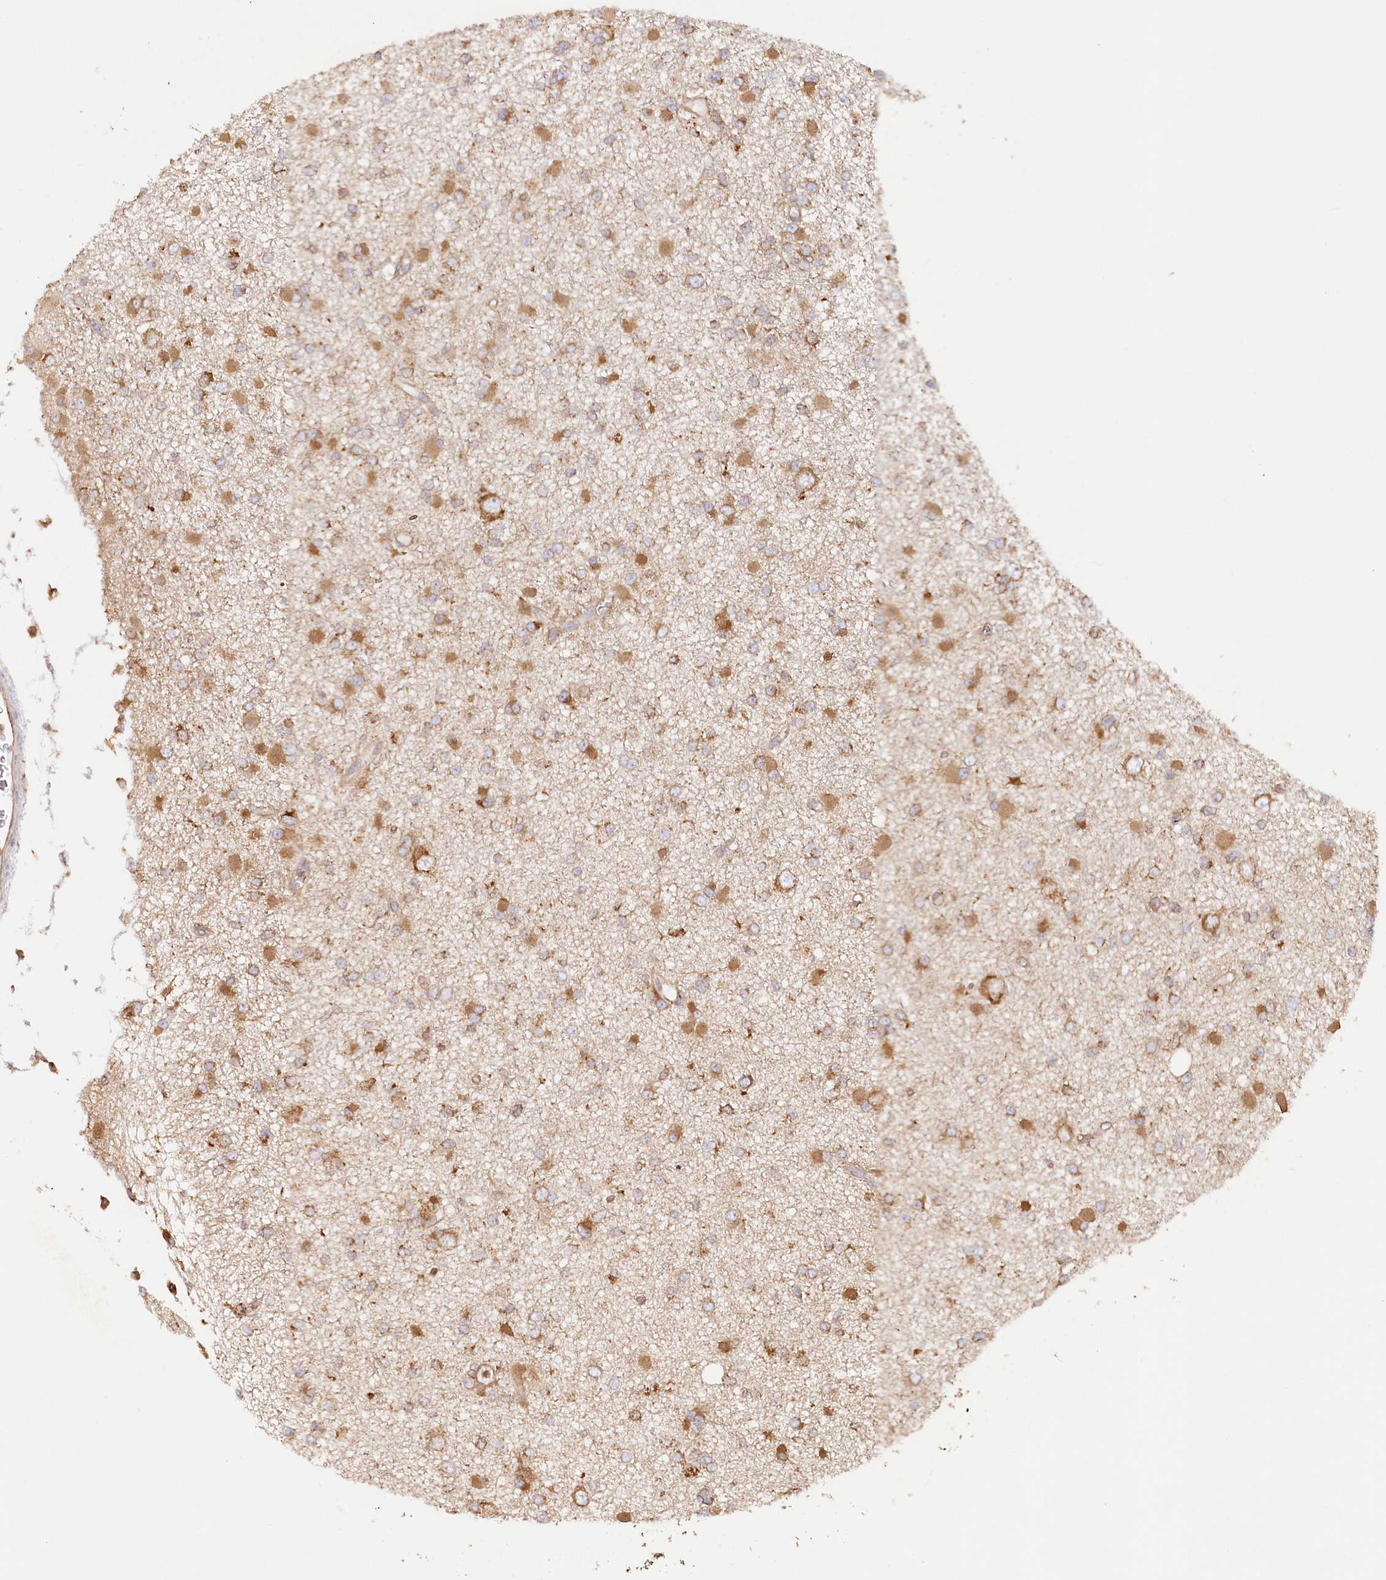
{"staining": {"intensity": "moderate", "quantity": ">75%", "location": "cytoplasmic/membranous"}, "tissue": "glioma", "cell_type": "Tumor cells", "image_type": "cancer", "snomed": [{"axis": "morphology", "description": "Glioma, malignant, Low grade"}, {"axis": "topography", "description": "Brain"}], "caption": "Protein positivity by IHC exhibits moderate cytoplasmic/membranous expression in approximately >75% of tumor cells in glioma.", "gene": "ACAP2", "patient": {"sex": "female", "age": 22}}